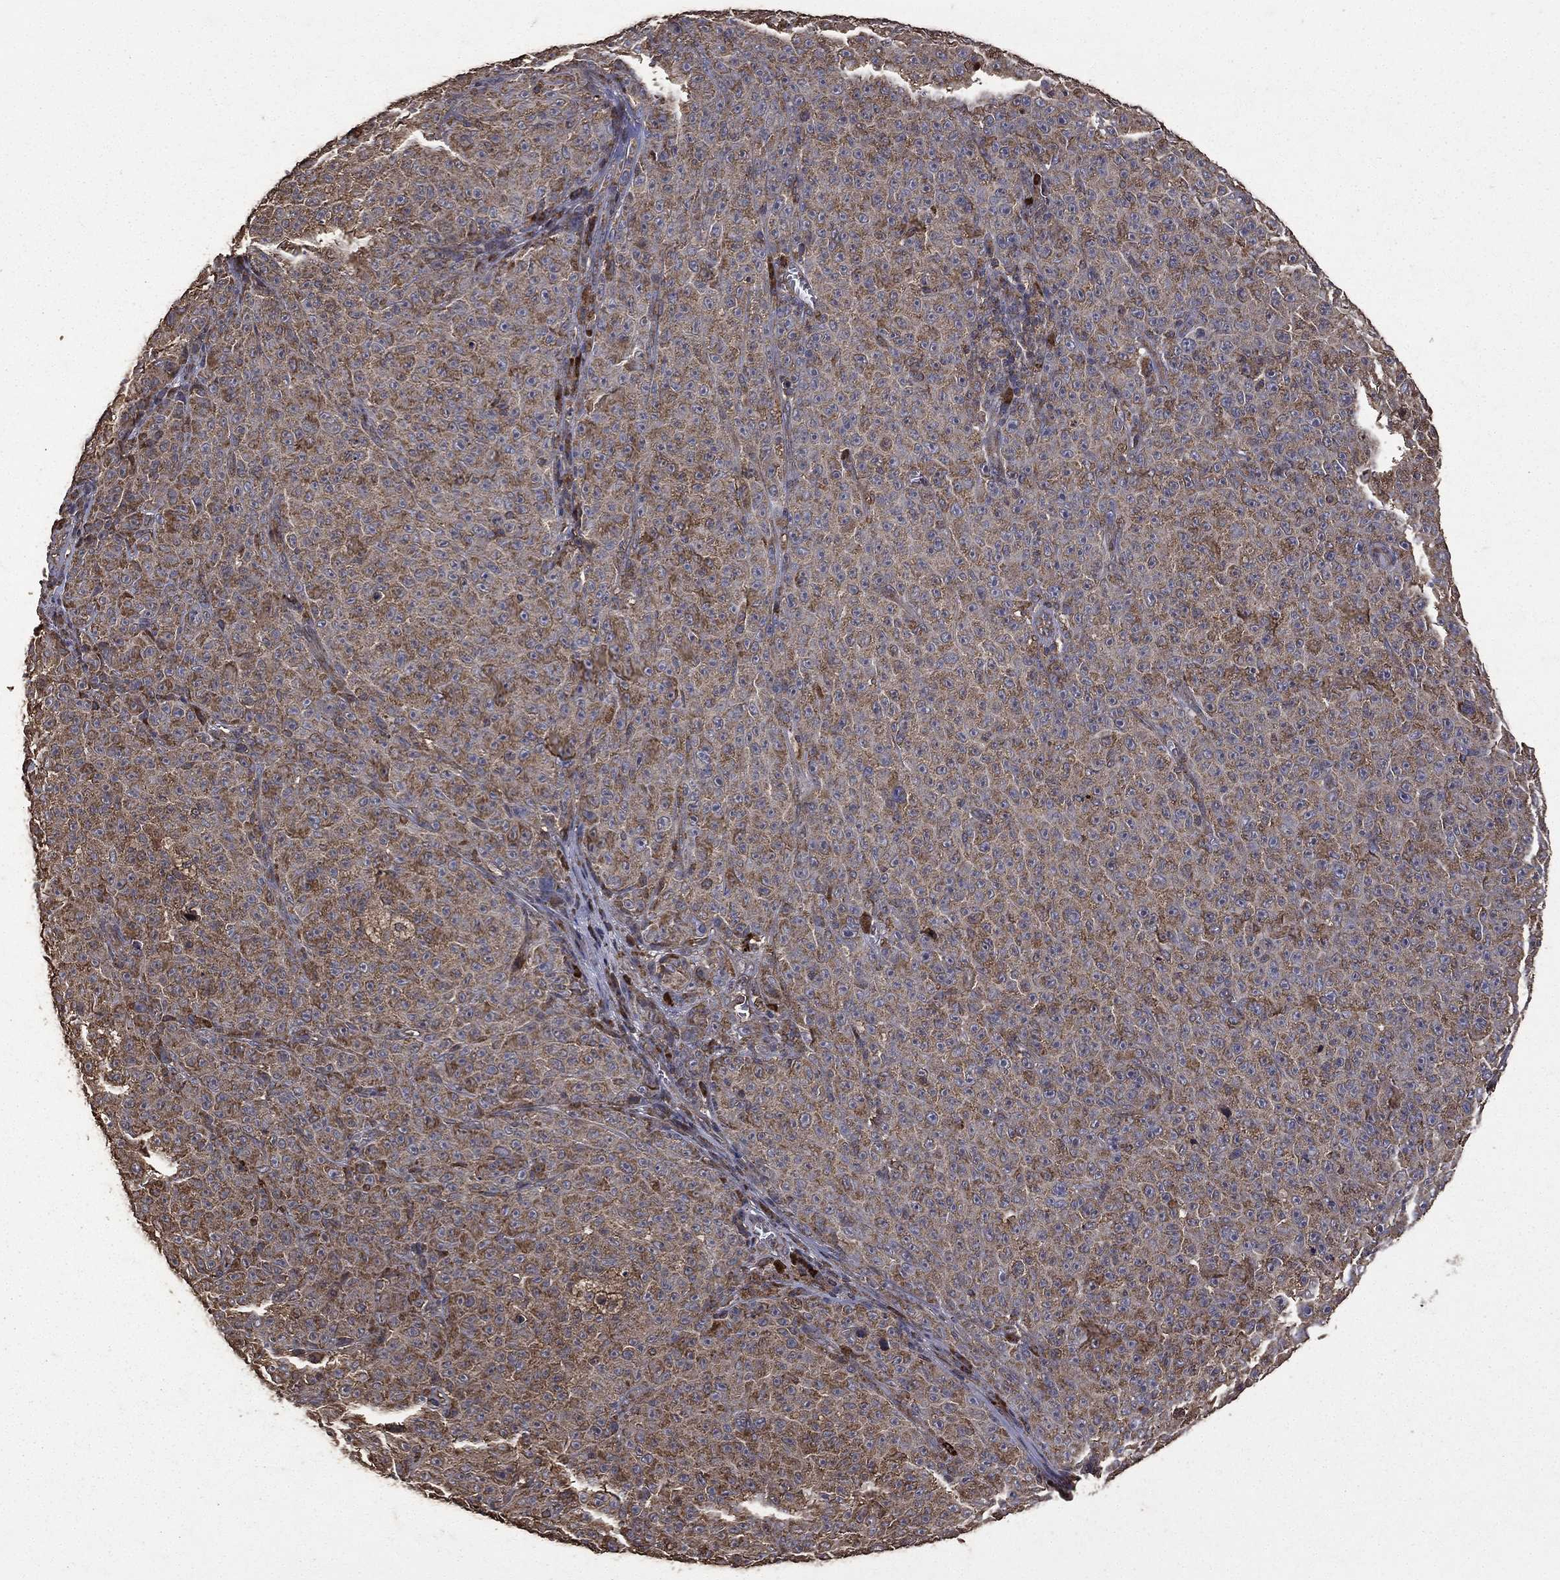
{"staining": {"intensity": "moderate", "quantity": ">75%", "location": "cytoplasmic/membranous"}, "tissue": "melanoma", "cell_type": "Tumor cells", "image_type": "cancer", "snomed": [{"axis": "morphology", "description": "Malignant melanoma, NOS"}, {"axis": "topography", "description": "Skin"}], "caption": "The image reveals a brown stain indicating the presence of a protein in the cytoplasmic/membranous of tumor cells in melanoma. (DAB (3,3'-diaminobenzidine) = brown stain, brightfield microscopy at high magnification).", "gene": "METTL27", "patient": {"sex": "female", "age": 82}}